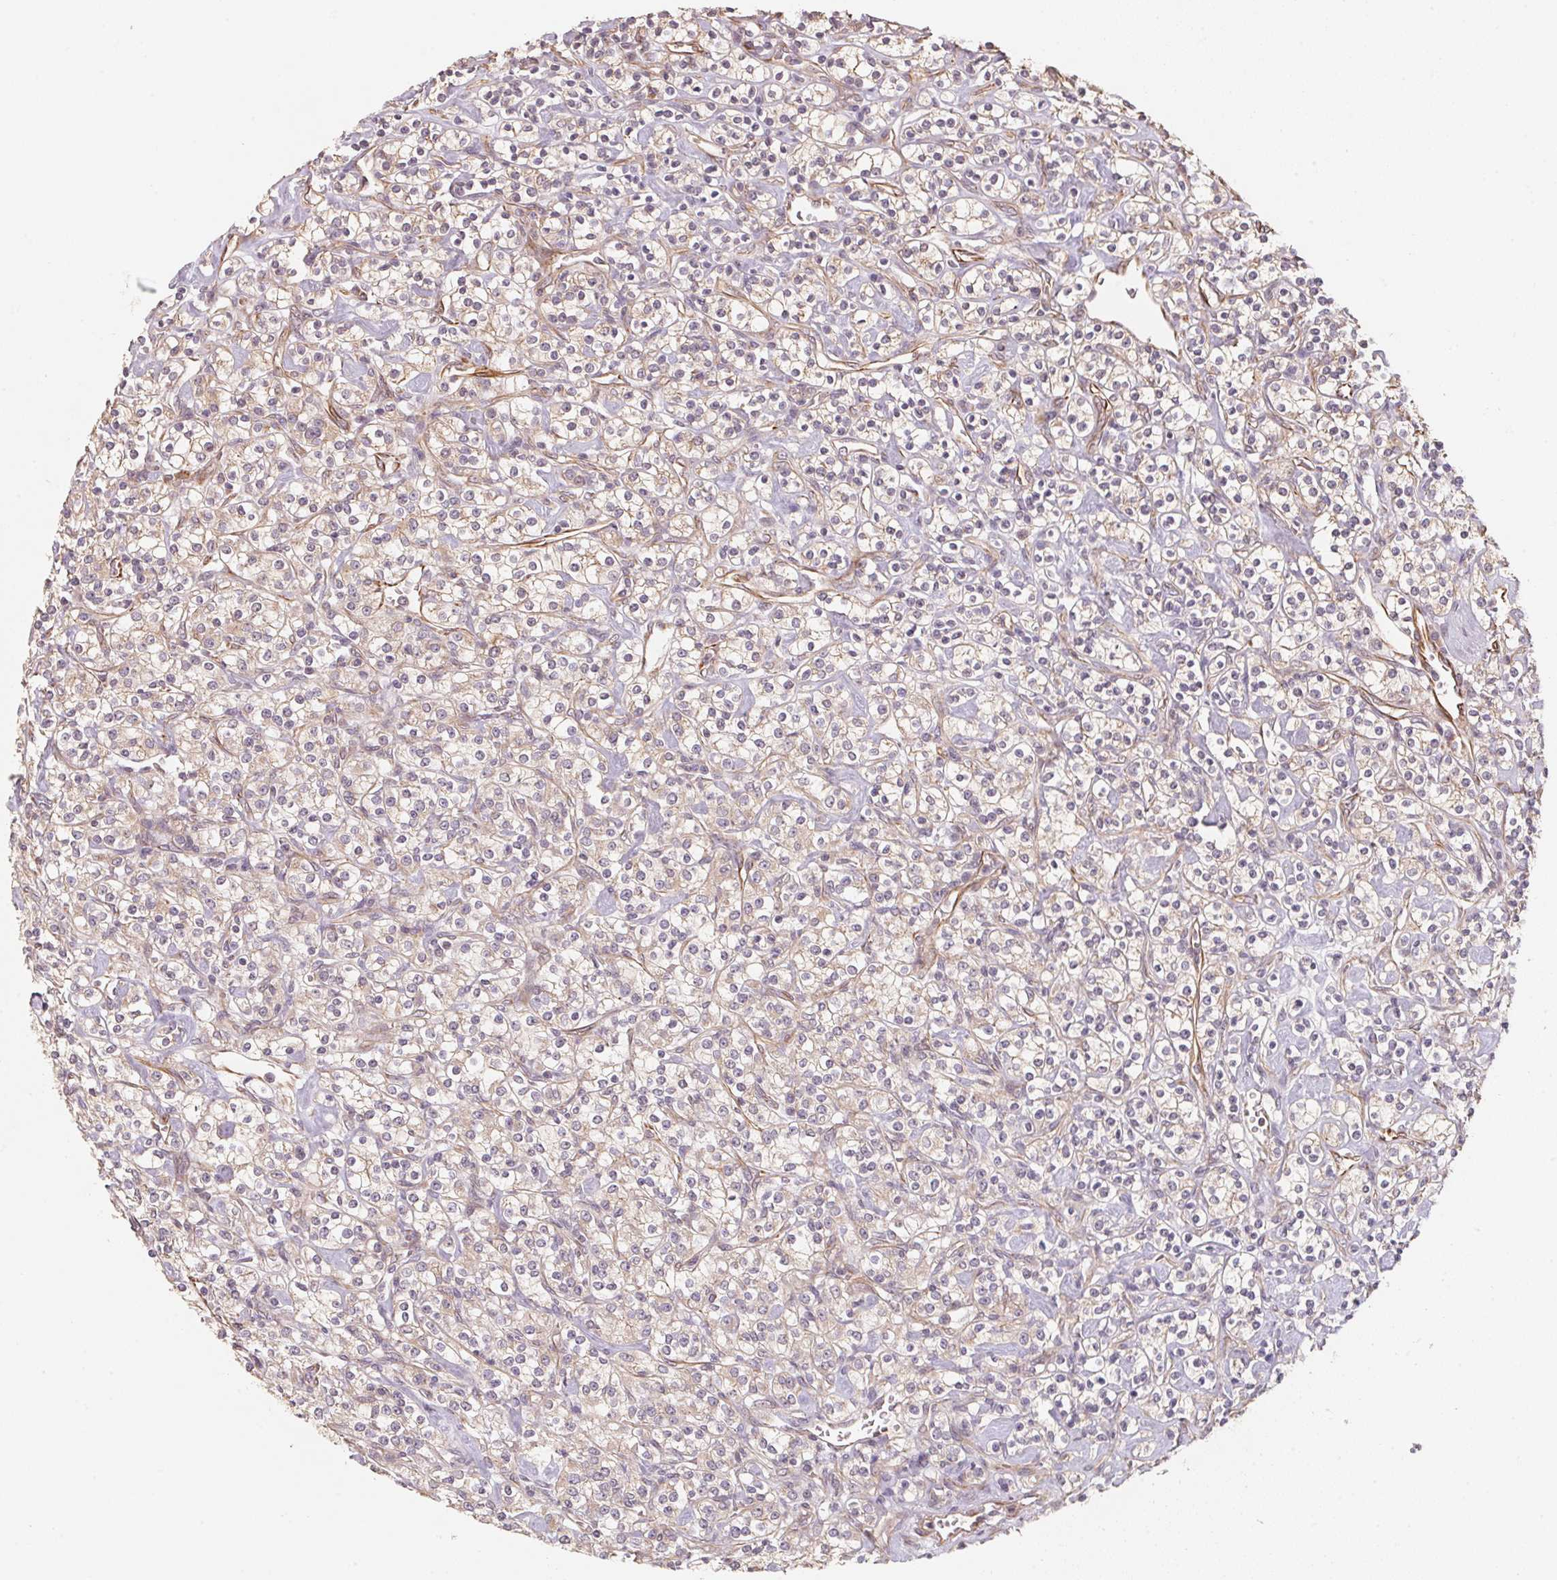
{"staining": {"intensity": "weak", "quantity": "25%-75%", "location": "cytoplasmic/membranous"}, "tissue": "renal cancer", "cell_type": "Tumor cells", "image_type": "cancer", "snomed": [{"axis": "morphology", "description": "Adenocarcinoma, NOS"}, {"axis": "topography", "description": "Kidney"}], "caption": "Renal cancer (adenocarcinoma) was stained to show a protein in brown. There is low levels of weak cytoplasmic/membranous expression in about 25%-75% of tumor cells. The staining was performed using DAB (3,3'-diaminobenzidine), with brown indicating positive protein expression. Nuclei are stained blue with hematoxylin.", "gene": "TSPAN12", "patient": {"sex": "male", "age": 77}}